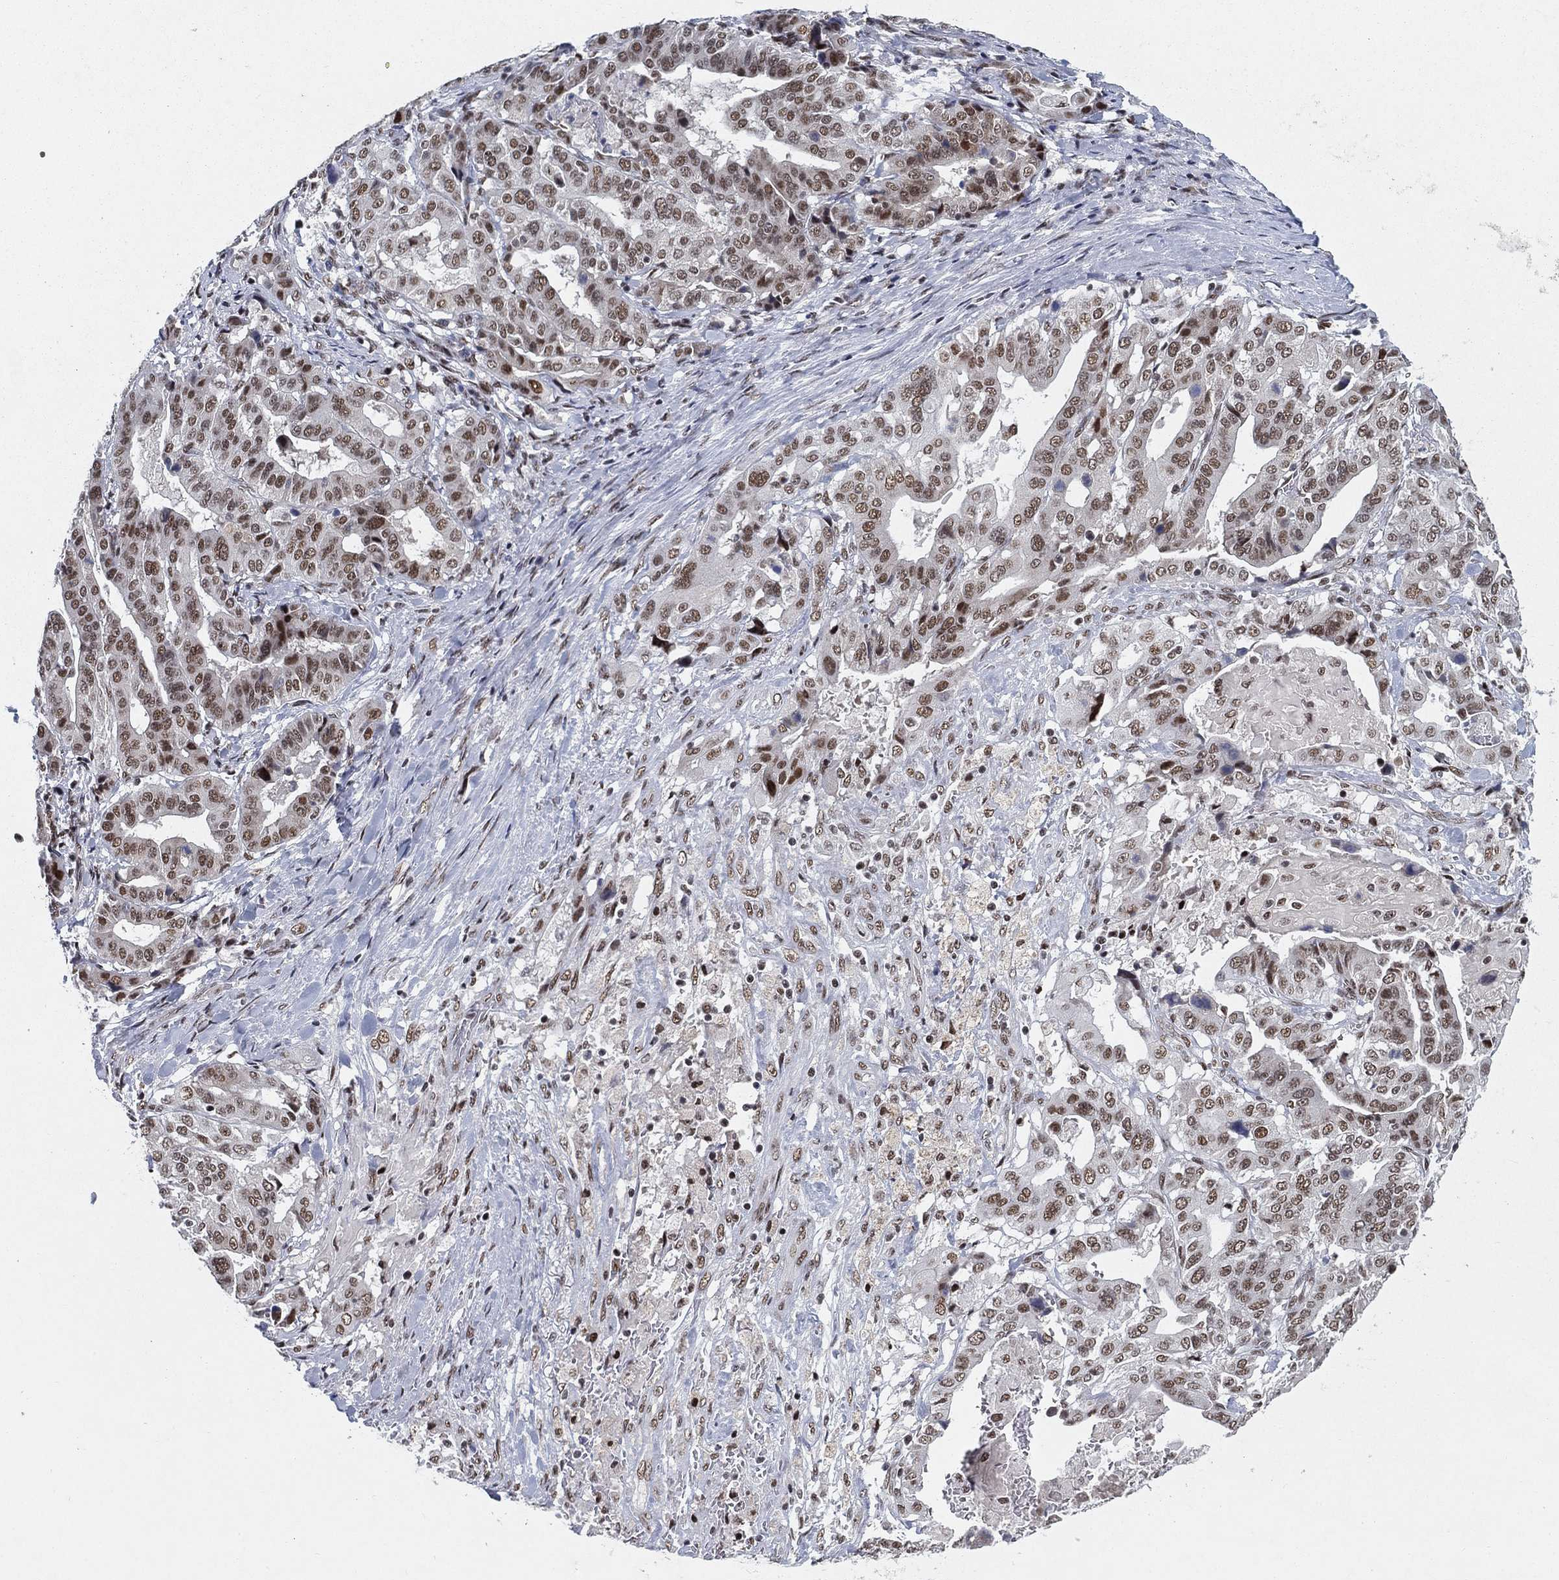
{"staining": {"intensity": "moderate", "quantity": ">75%", "location": "nuclear"}, "tissue": "stomach cancer", "cell_type": "Tumor cells", "image_type": "cancer", "snomed": [{"axis": "morphology", "description": "Adenocarcinoma, NOS"}, {"axis": "topography", "description": "Stomach"}], "caption": "Stomach cancer (adenocarcinoma) was stained to show a protein in brown. There is medium levels of moderate nuclear positivity in approximately >75% of tumor cells. The protein of interest is shown in brown color, while the nuclei are stained blue.", "gene": "DDX27", "patient": {"sex": "male", "age": 48}}